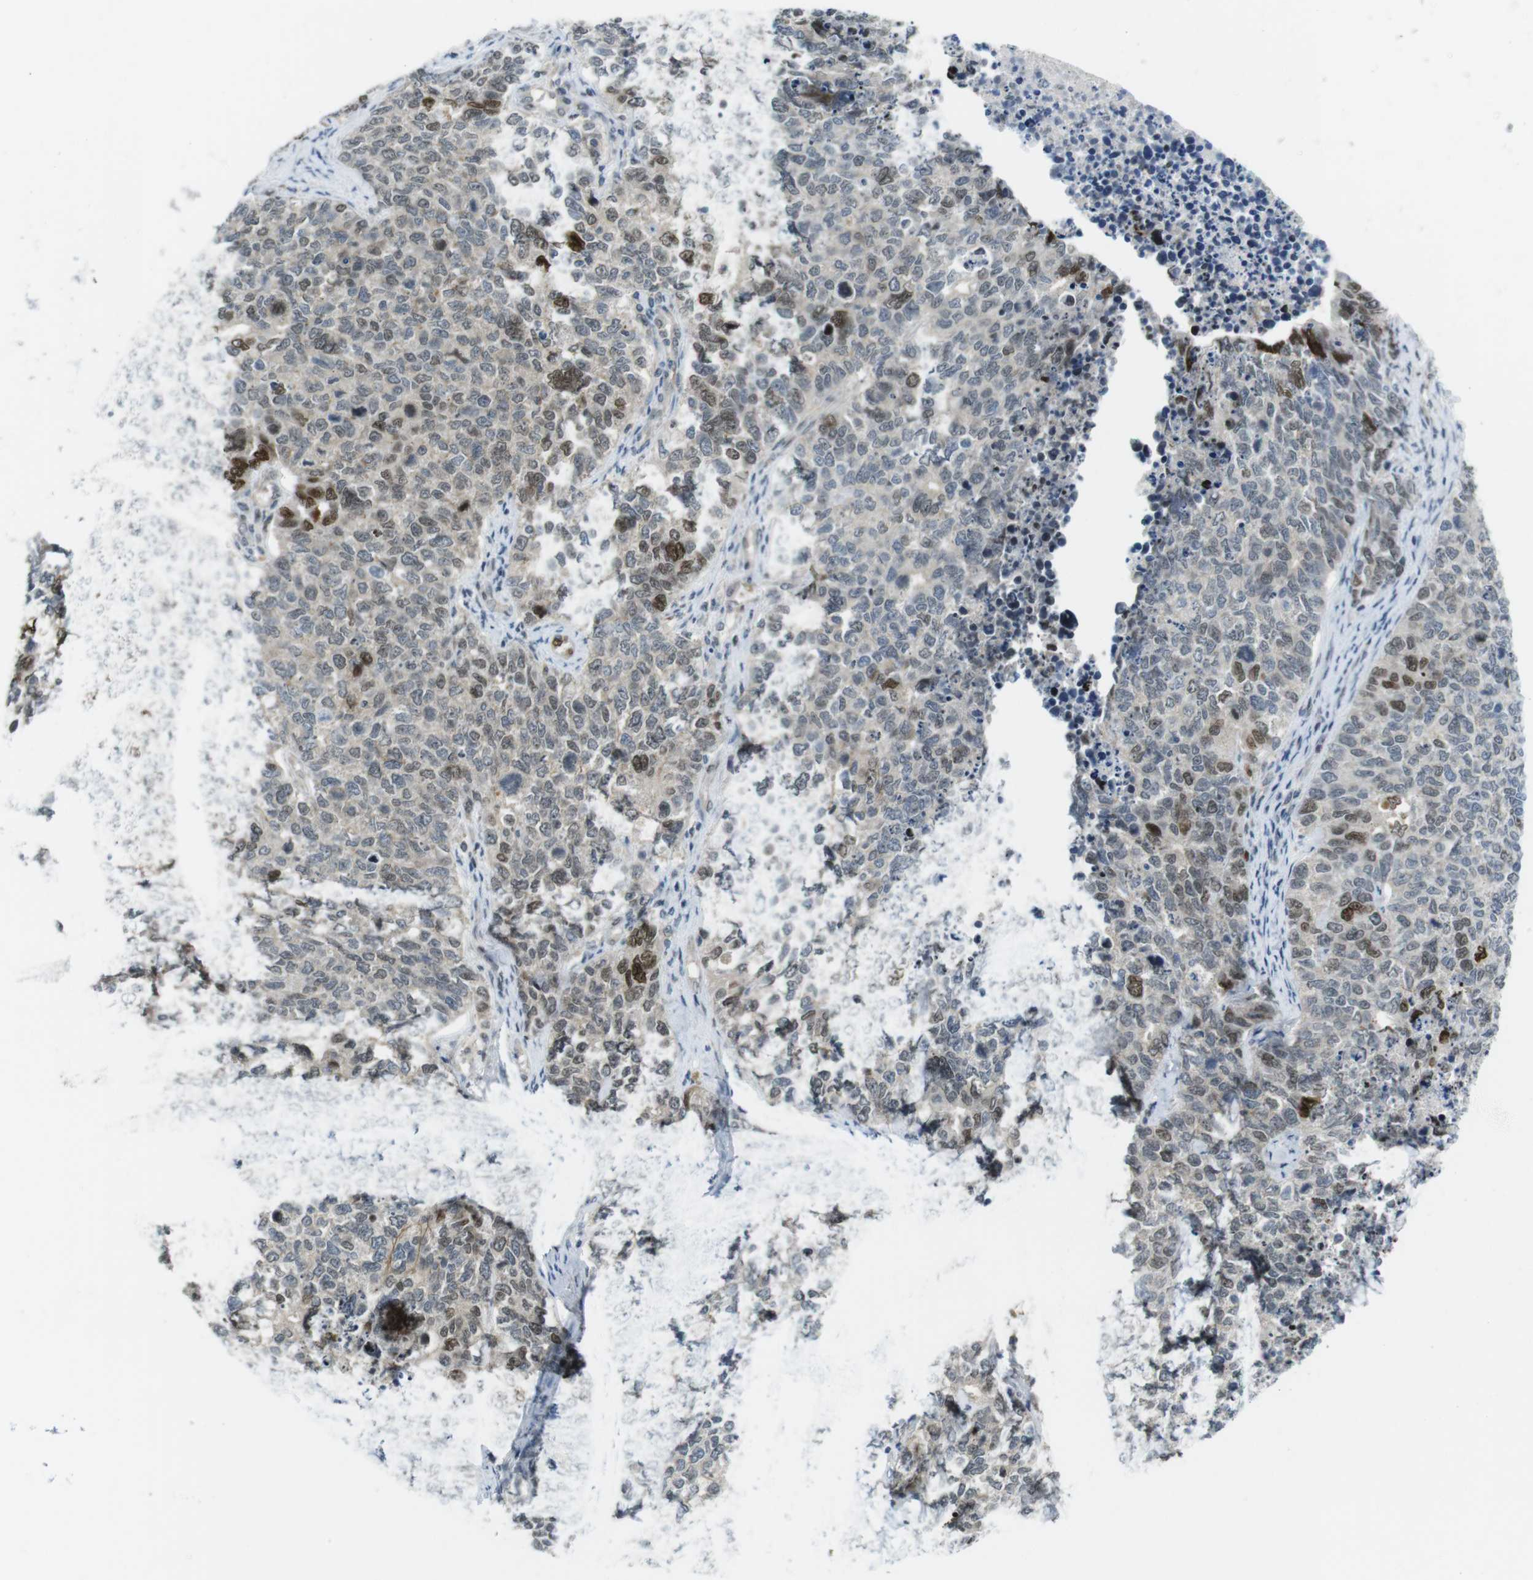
{"staining": {"intensity": "moderate", "quantity": "25%-75%", "location": "nuclear"}, "tissue": "cervical cancer", "cell_type": "Tumor cells", "image_type": "cancer", "snomed": [{"axis": "morphology", "description": "Squamous cell carcinoma, NOS"}, {"axis": "topography", "description": "Cervix"}], "caption": "Cervical squamous cell carcinoma stained with a protein marker shows moderate staining in tumor cells.", "gene": "RCC1", "patient": {"sex": "female", "age": 63}}